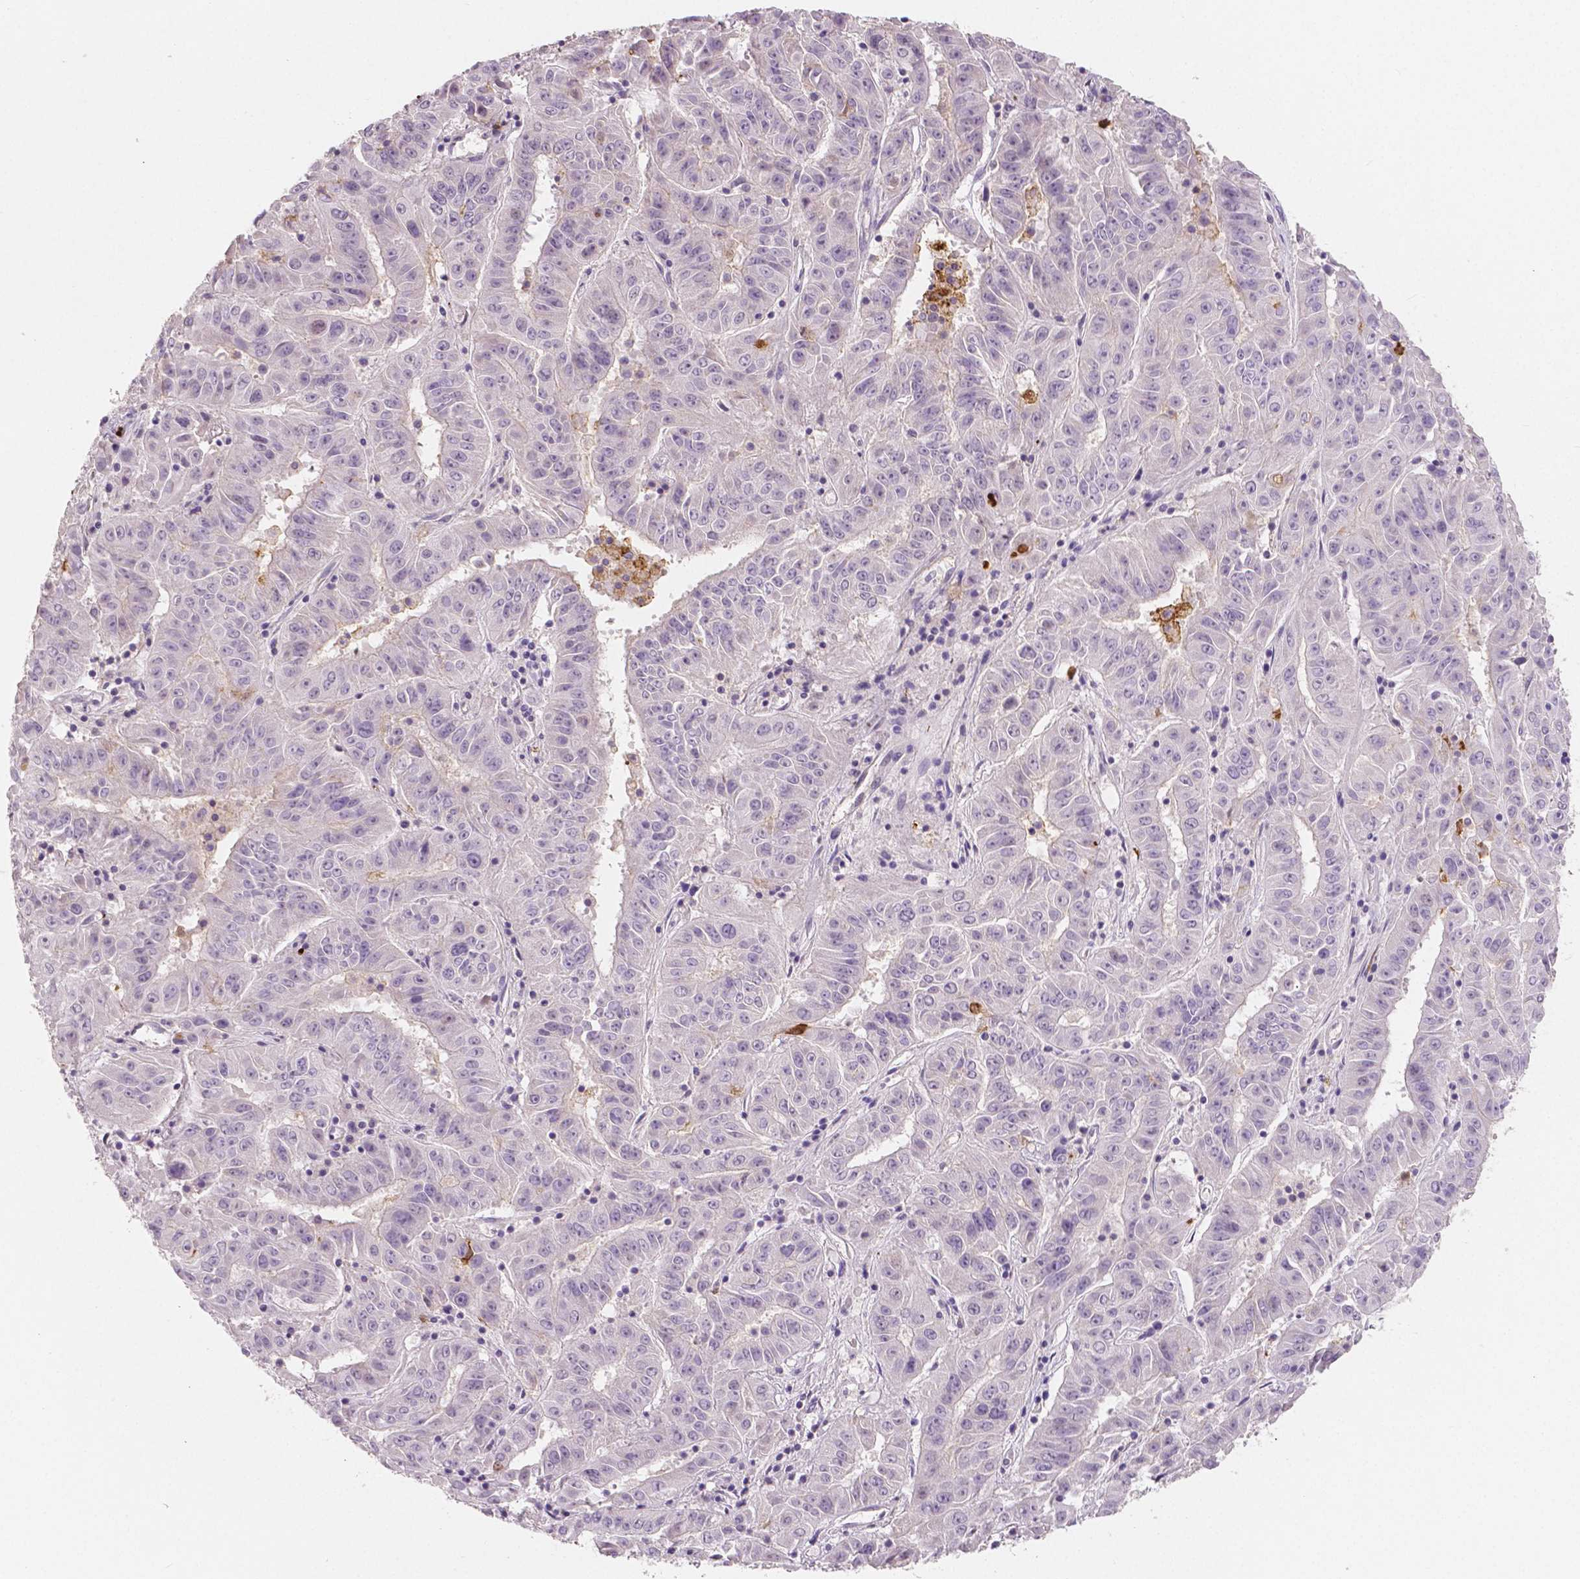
{"staining": {"intensity": "negative", "quantity": "none", "location": "none"}, "tissue": "pancreatic cancer", "cell_type": "Tumor cells", "image_type": "cancer", "snomed": [{"axis": "morphology", "description": "Adenocarcinoma, NOS"}, {"axis": "topography", "description": "Pancreas"}], "caption": "Protein analysis of adenocarcinoma (pancreatic) displays no significant positivity in tumor cells.", "gene": "APOA4", "patient": {"sex": "male", "age": 63}}